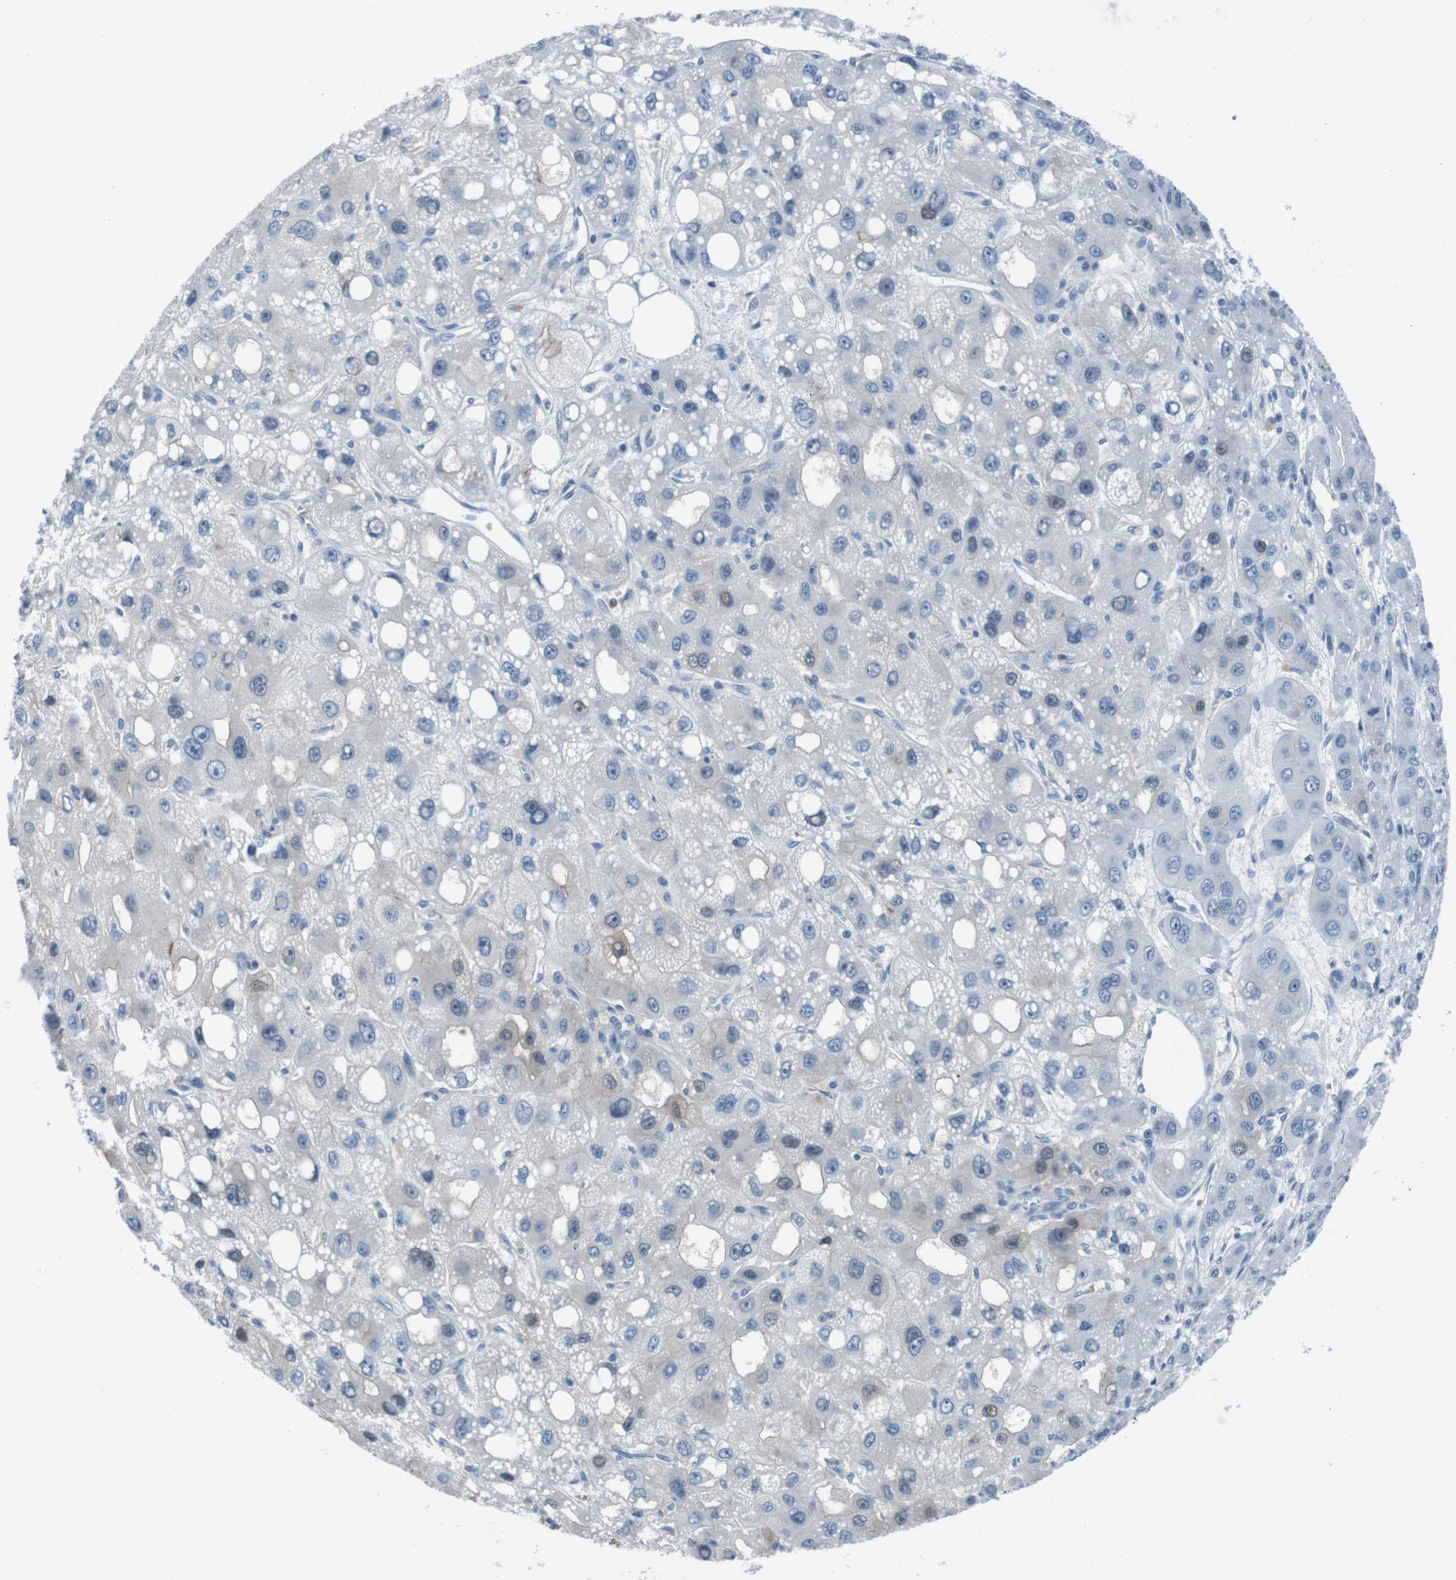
{"staining": {"intensity": "negative", "quantity": "none", "location": "none"}, "tissue": "liver cancer", "cell_type": "Tumor cells", "image_type": "cancer", "snomed": [{"axis": "morphology", "description": "Carcinoma, Hepatocellular, NOS"}, {"axis": "topography", "description": "Liver"}], "caption": "Liver hepatocellular carcinoma was stained to show a protein in brown. There is no significant positivity in tumor cells. (DAB immunohistochemistry (IHC) with hematoxylin counter stain).", "gene": "NANOS2", "patient": {"sex": "male", "age": 55}}